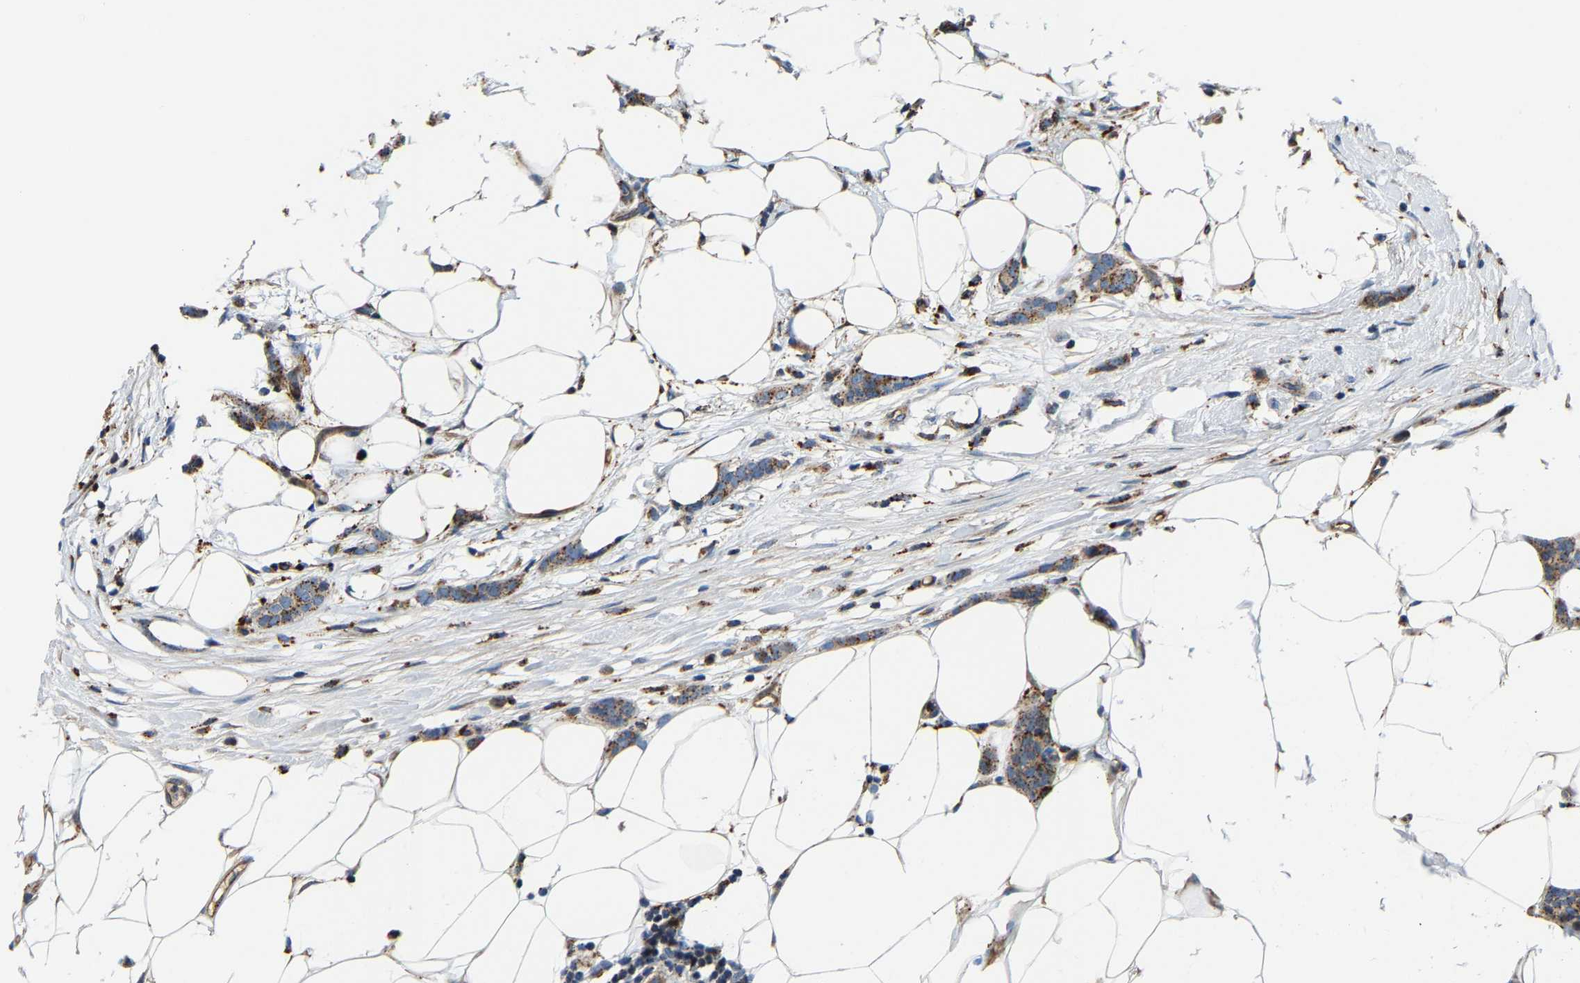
{"staining": {"intensity": "moderate", "quantity": ">75%", "location": "cytoplasmic/membranous"}, "tissue": "breast cancer", "cell_type": "Tumor cells", "image_type": "cancer", "snomed": [{"axis": "morphology", "description": "Lobular carcinoma"}, {"axis": "topography", "description": "Skin"}, {"axis": "topography", "description": "Breast"}], "caption": "IHC image of neoplastic tissue: breast cancer stained using IHC exhibits medium levels of moderate protein expression localized specifically in the cytoplasmic/membranous of tumor cells, appearing as a cytoplasmic/membranous brown color.", "gene": "DPP7", "patient": {"sex": "female", "age": 46}}